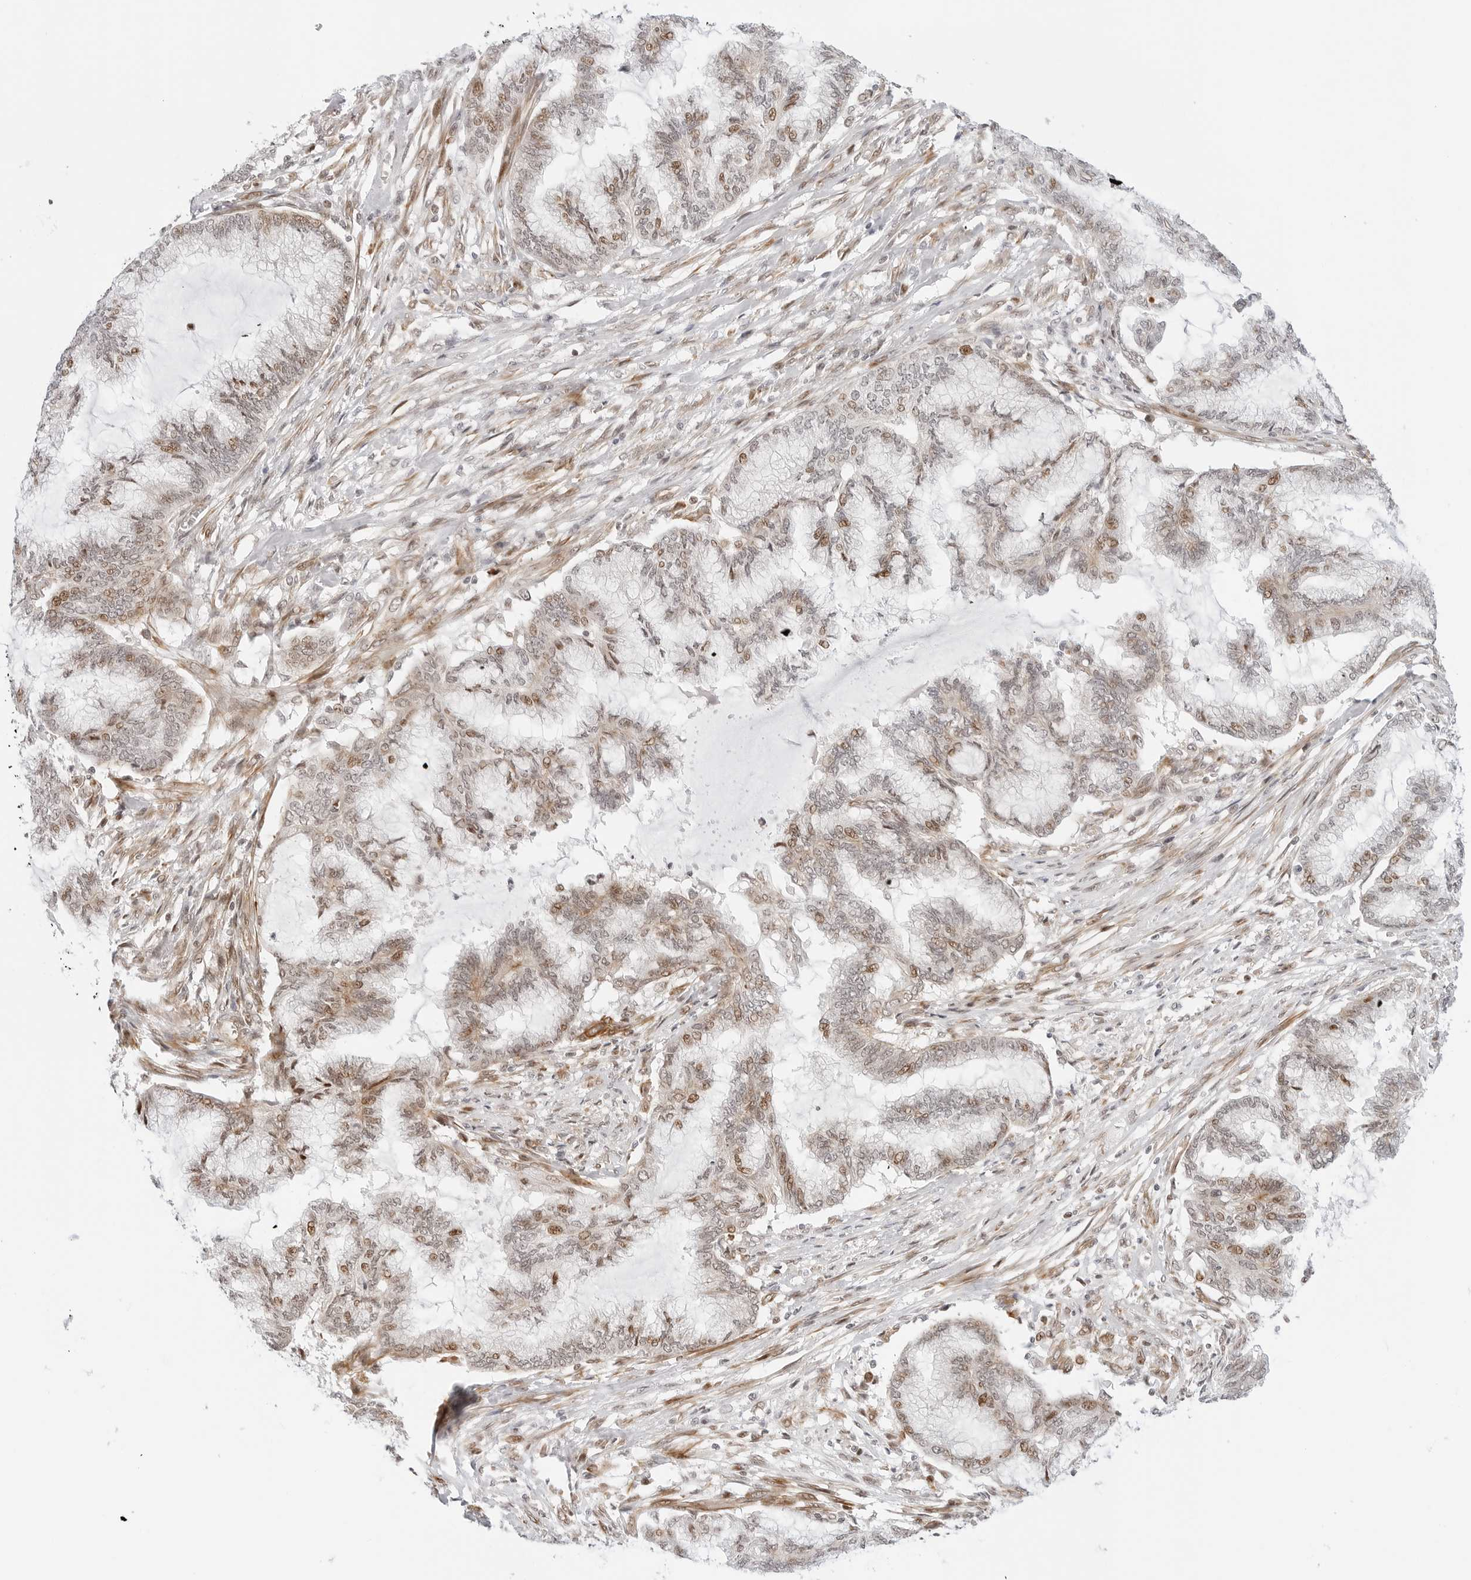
{"staining": {"intensity": "moderate", "quantity": "25%-75%", "location": "nuclear"}, "tissue": "endometrial cancer", "cell_type": "Tumor cells", "image_type": "cancer", "snomed": [{"axis": "morphology", "description": "Adenocarcinoma, NOS"}, {"axis": "topography", "description": "Endometrium"}], "caption": "IHC histopathology image of endometrial cancer (adenocarcinoma) stained for a protein (brown), which displays medium levels of moderate nuclear staining in about 25%-75% of tumor cells.", "gene": "ZNF613", "patient": {"sex": "female", "age": 86}}